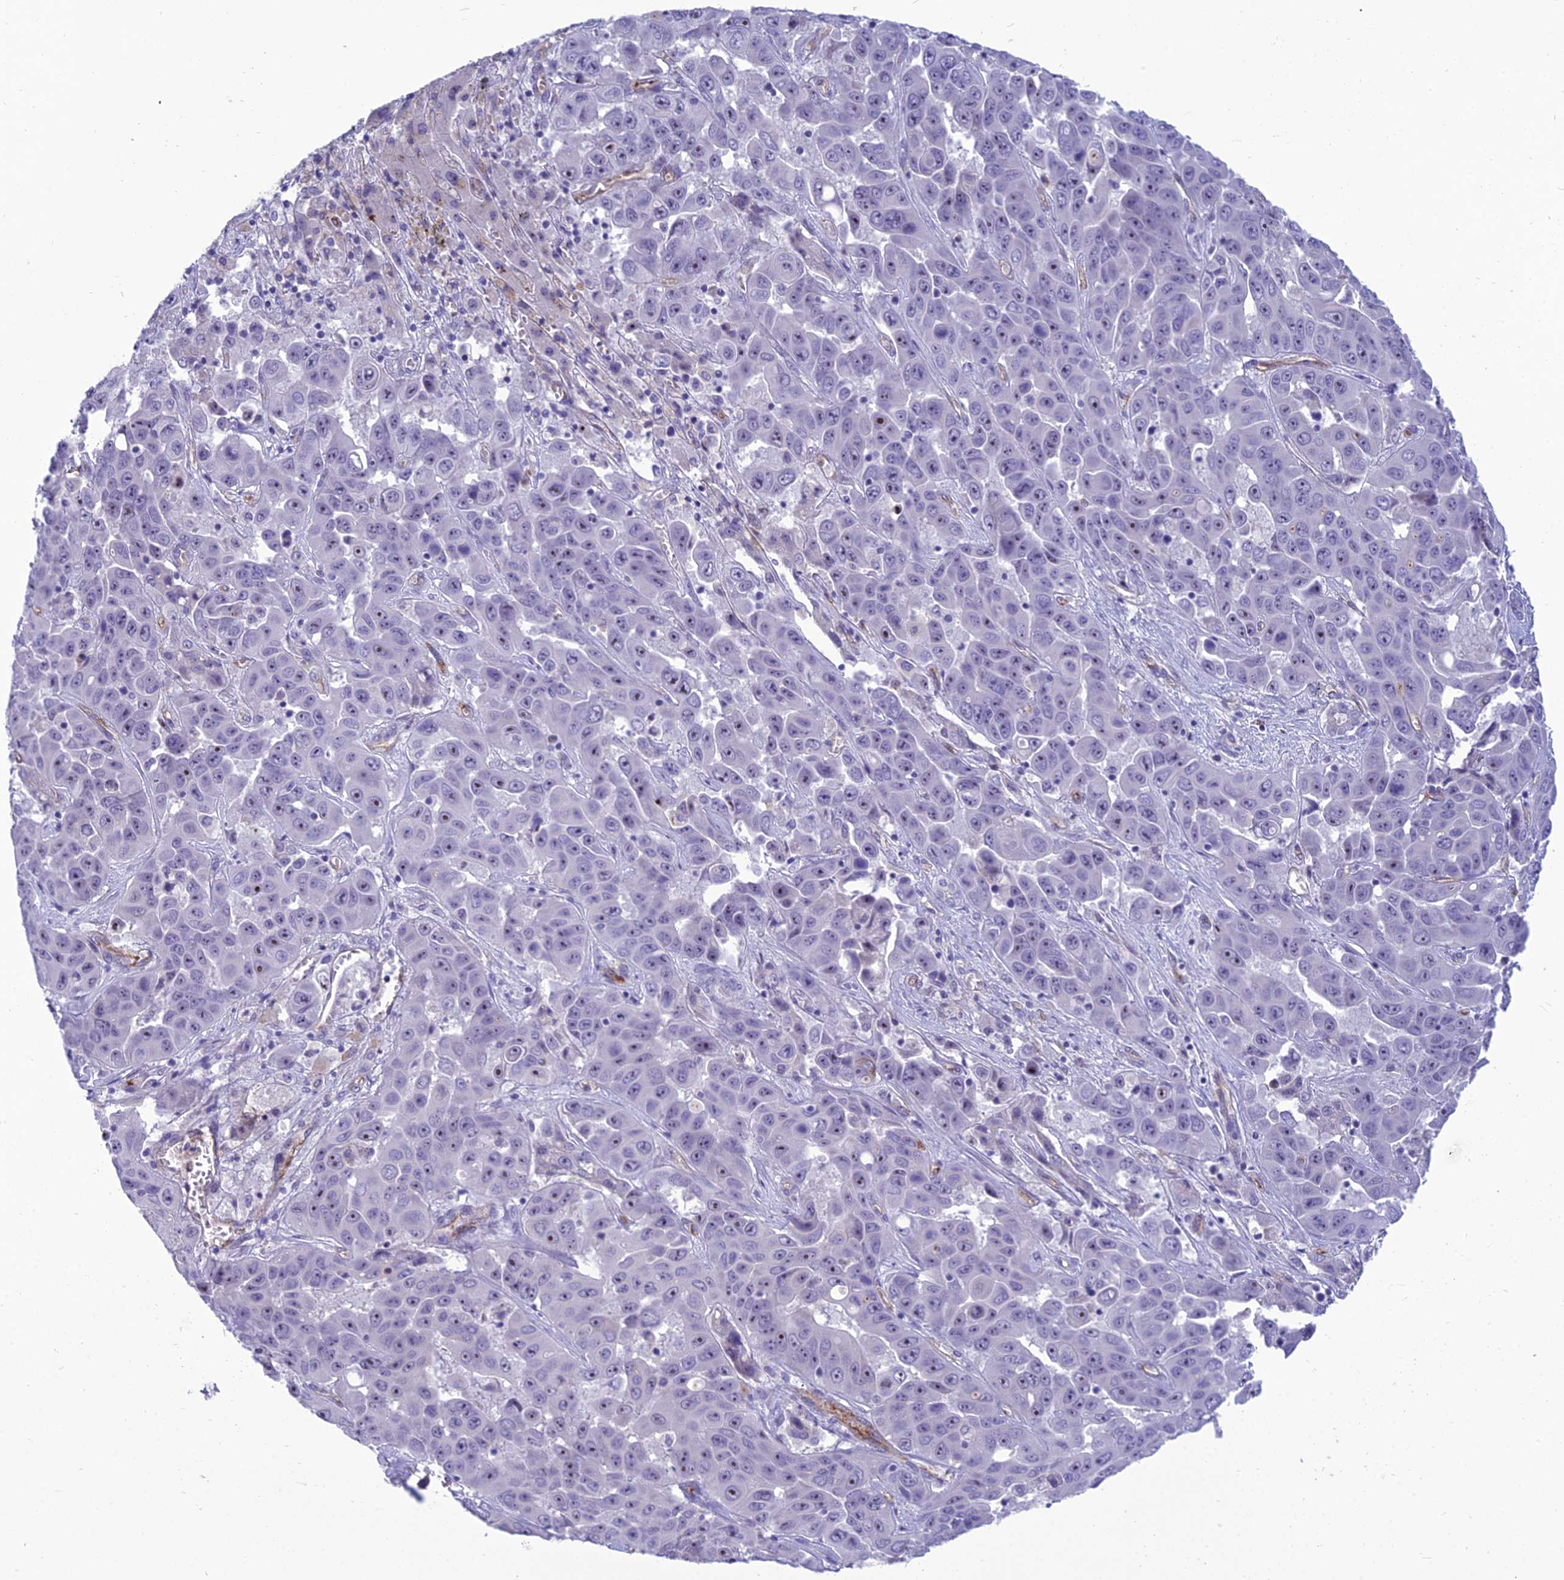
{"staining": {"intensity": "negative", "quantity": "none", "location": "none"}, "tissue": "liver cancer", "cell_type": "Tumor cells", "image_type": "cancer", "snomed": [{"axis": "morphology", "description": "Cholangiocarcinoma"}, {"axis": "topography", "description": "Liver"}], "caption": "Tumor cells show no significant protein staining in liver cancer.", "gene": "BBS7", "patient": {"sex": "female", "age": 52}}